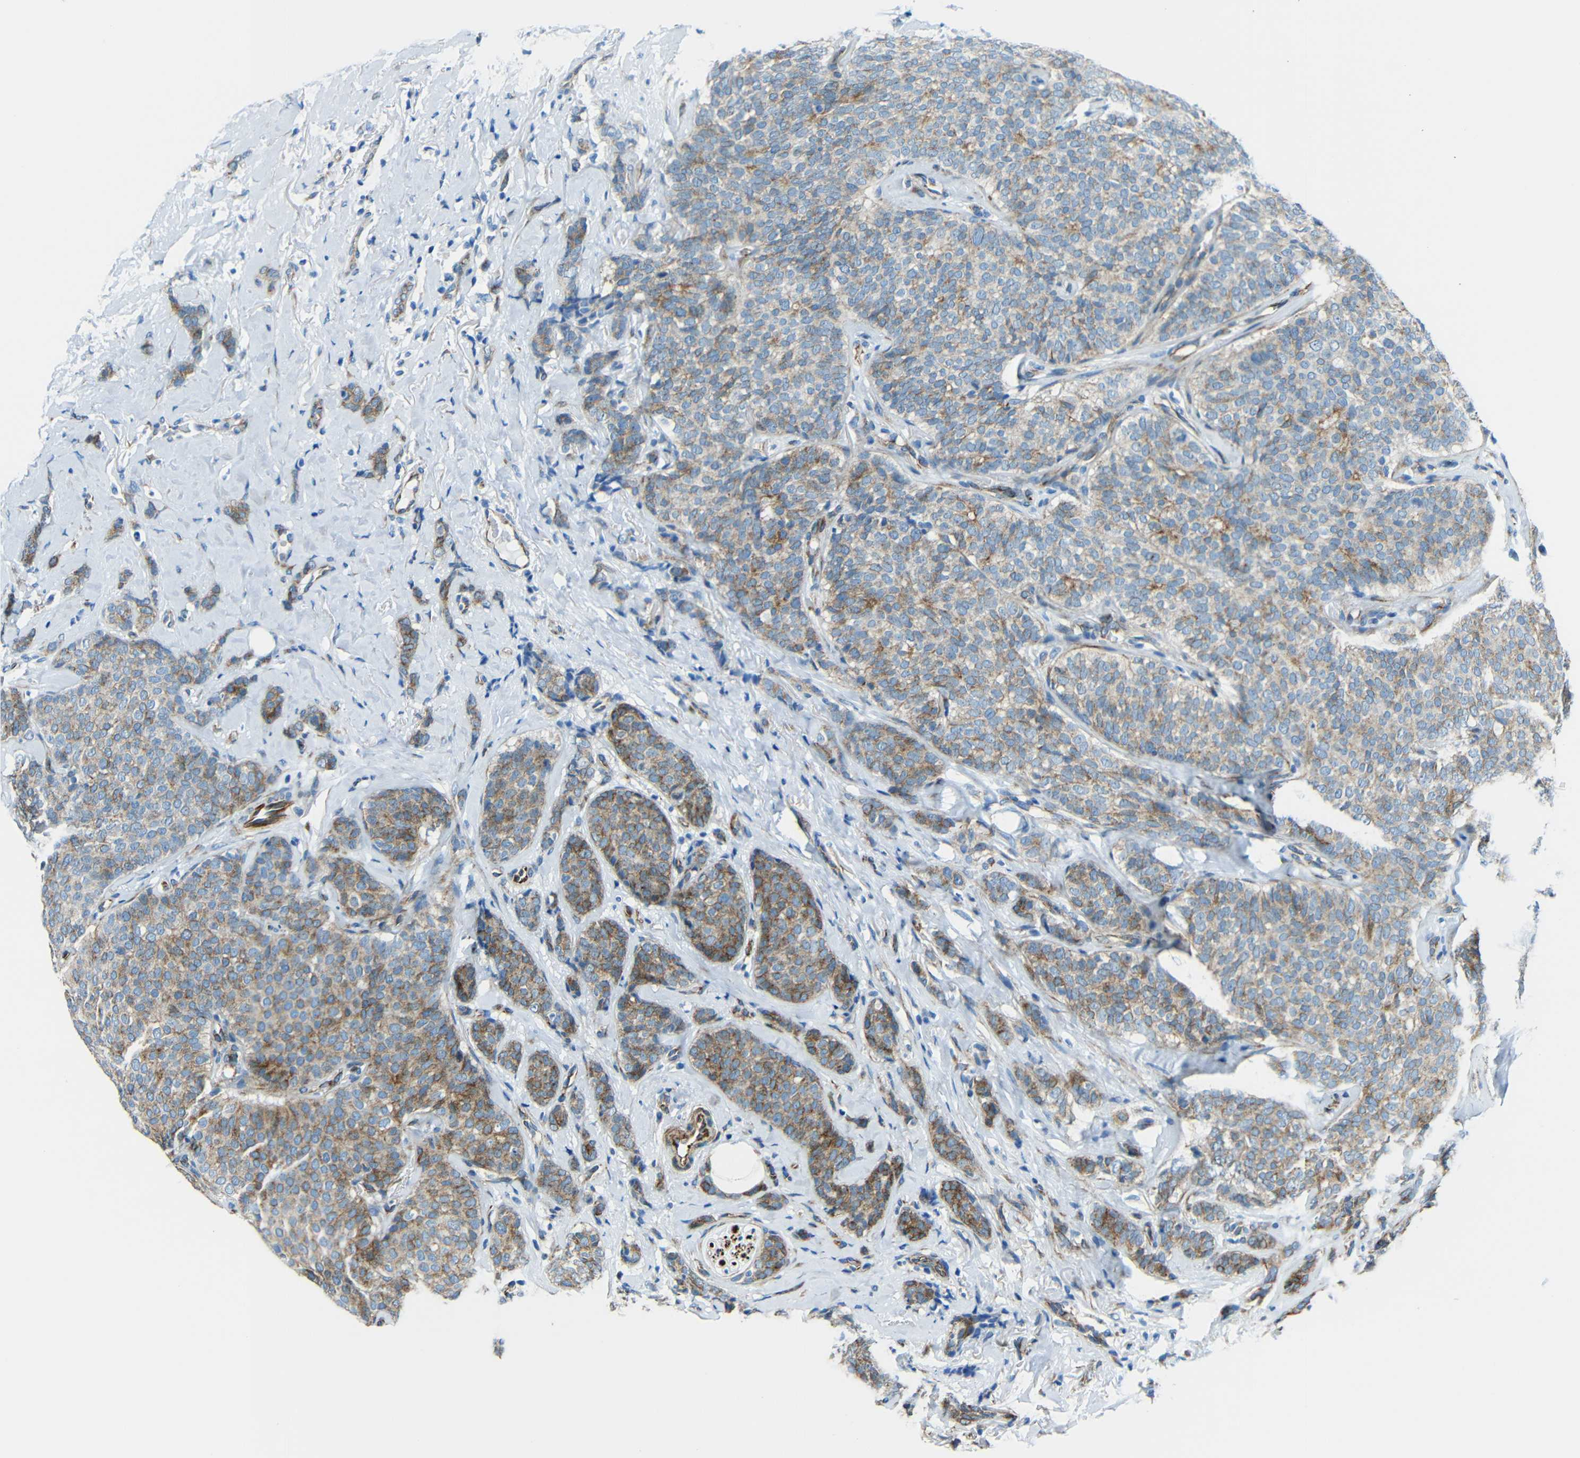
{"staining": {"intensity": "strong", "quantity": ">75%", "location": "cytoplasmic/membranous"}, "tissue": "breast cancer", "cell_type": "Tumor cells", "image_type": "cancer", "snomed": [{"axis": "morphology", "description": "Lobular carcinoma"}, {"axis": "topography", "description": "Skin"}, {"axis": "topography", "description": "Breast"}], "caption": "A high-resolution photomicrograph shows immunohistochemistry (IHC) staining of breast cancer, which exhibits strong cytoplasmic/membranous positivity in about >75% of tumor cells.", "gene": "TUBB4B", "patient": {"sex": "female", "age": 46}}